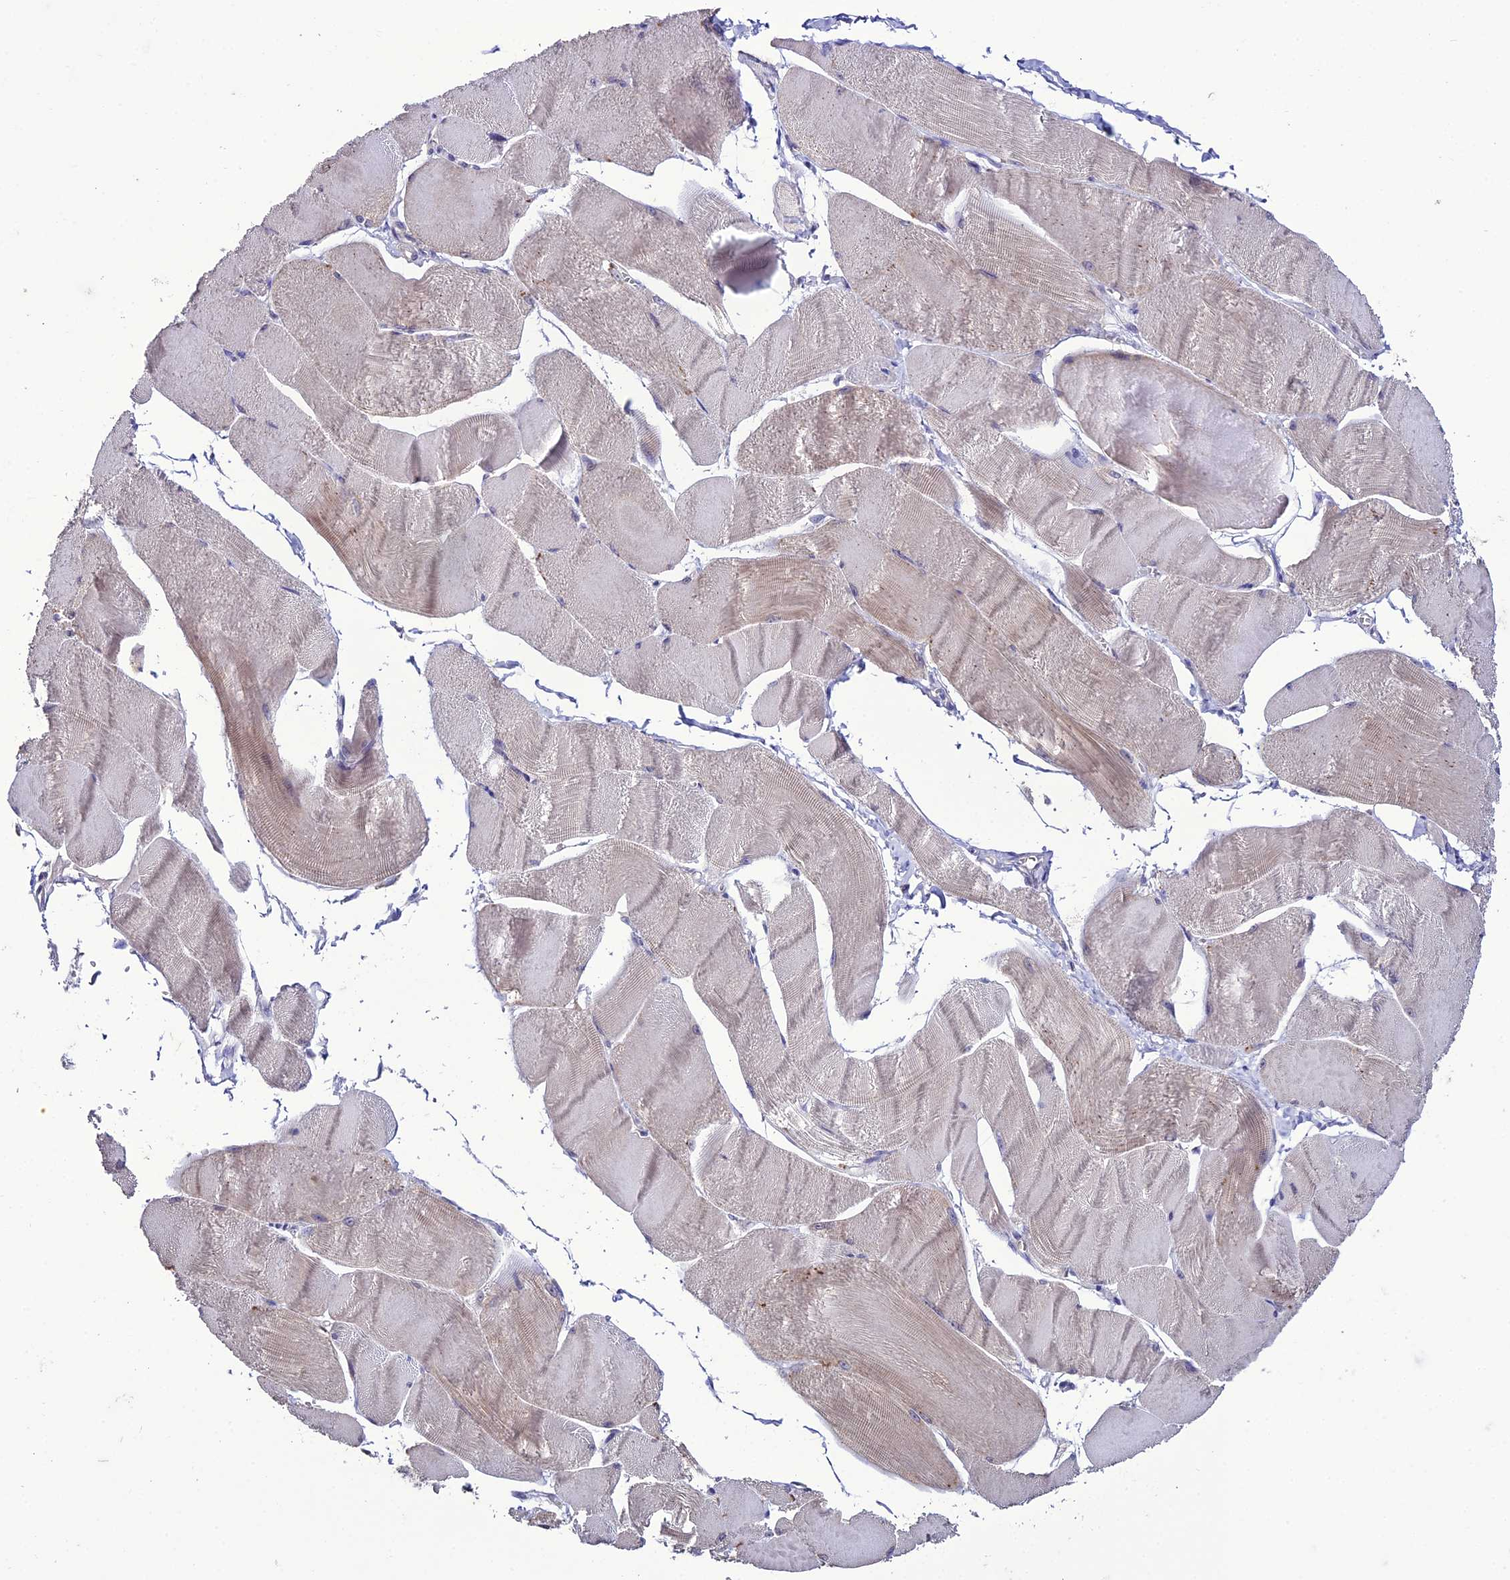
{"staining": {"intensity": "moderate", "quantity": "<25%", "location": "cytoplasmic/membranous"}, "tissue": "skeletal muscle", "cell_type": "Myocytes", "image_type": "normal", "snomed": [{"axis": "morphology", "description": "Normal tissue, NOS"}, {"axis": "morphology", "description": "Basal cell carcinoma"}, {"axis": "topography", "description": "Skeletal muscle"}], "caption": "Myocytes display moderate cytoplasmic/membranous positivity in about <25% of cells in unremarkable skeletal muscle. The protein is stained brown, and the nuclei are stained in blue (DAB IHC with brightfield microscopy, high magnification).", "gene": "HOGA1", "patient": {"sex": "female", "age": 64}}